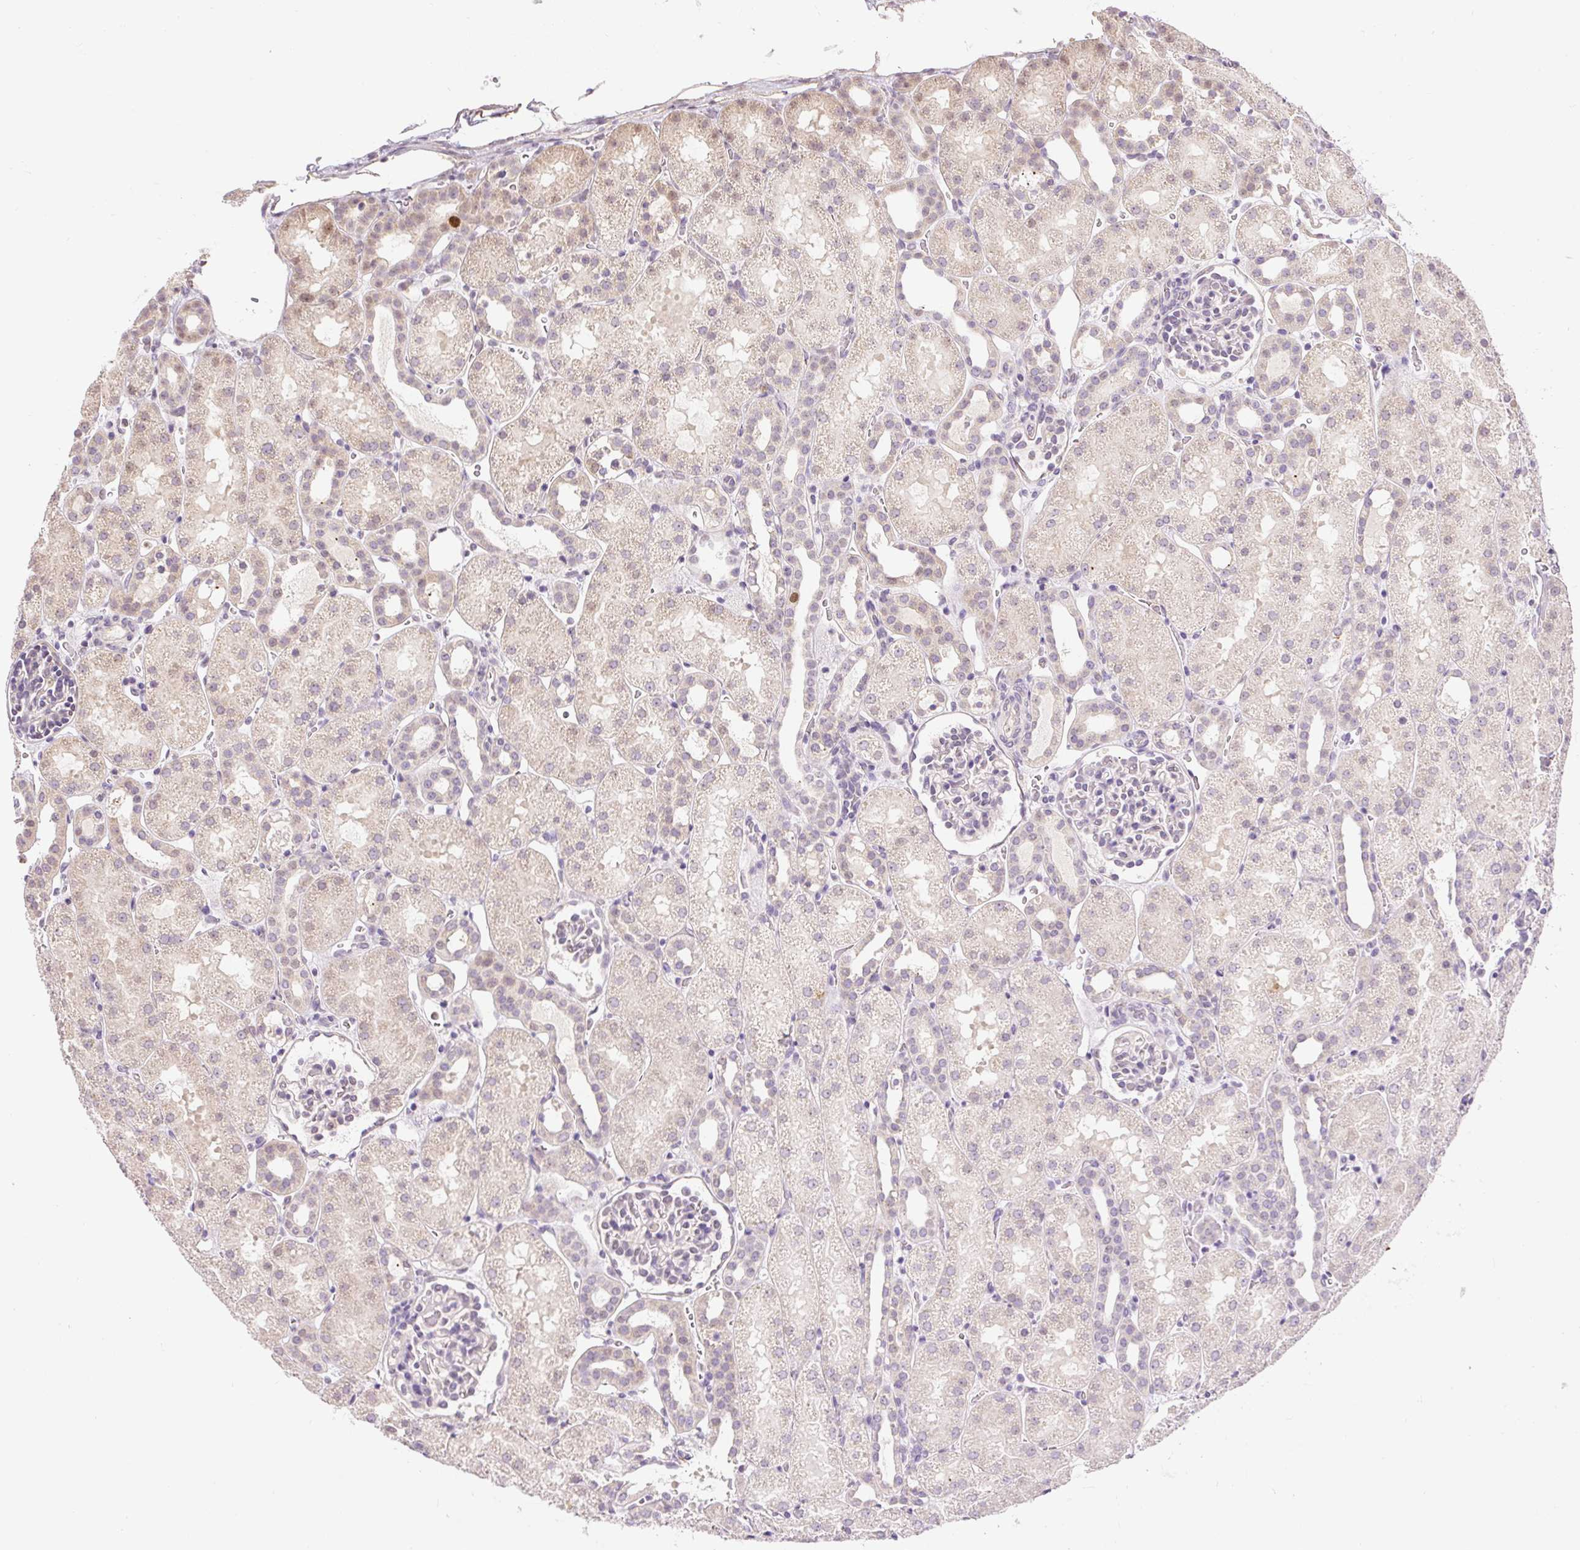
{"staining": {"intensity": "negative", "quantity": "none", "location": "none"}, "tissue": "kidney", "cell_type": "Cells in glomeruli", "image_type": "normal", "snomed": [{"axis": "morphology", "description": "Normal tissue, NOS"}, {"axis": "topography", "description": "Kidney"}], "caption": "There is no significant positivity in cells in glomeruli of kidney. The staining is performed using DAB brown chromogen with nuclei counter-stained in using hematoxylin.", "gene": "RACGAP1", "patient": {"sex": "male", "age": 2}}